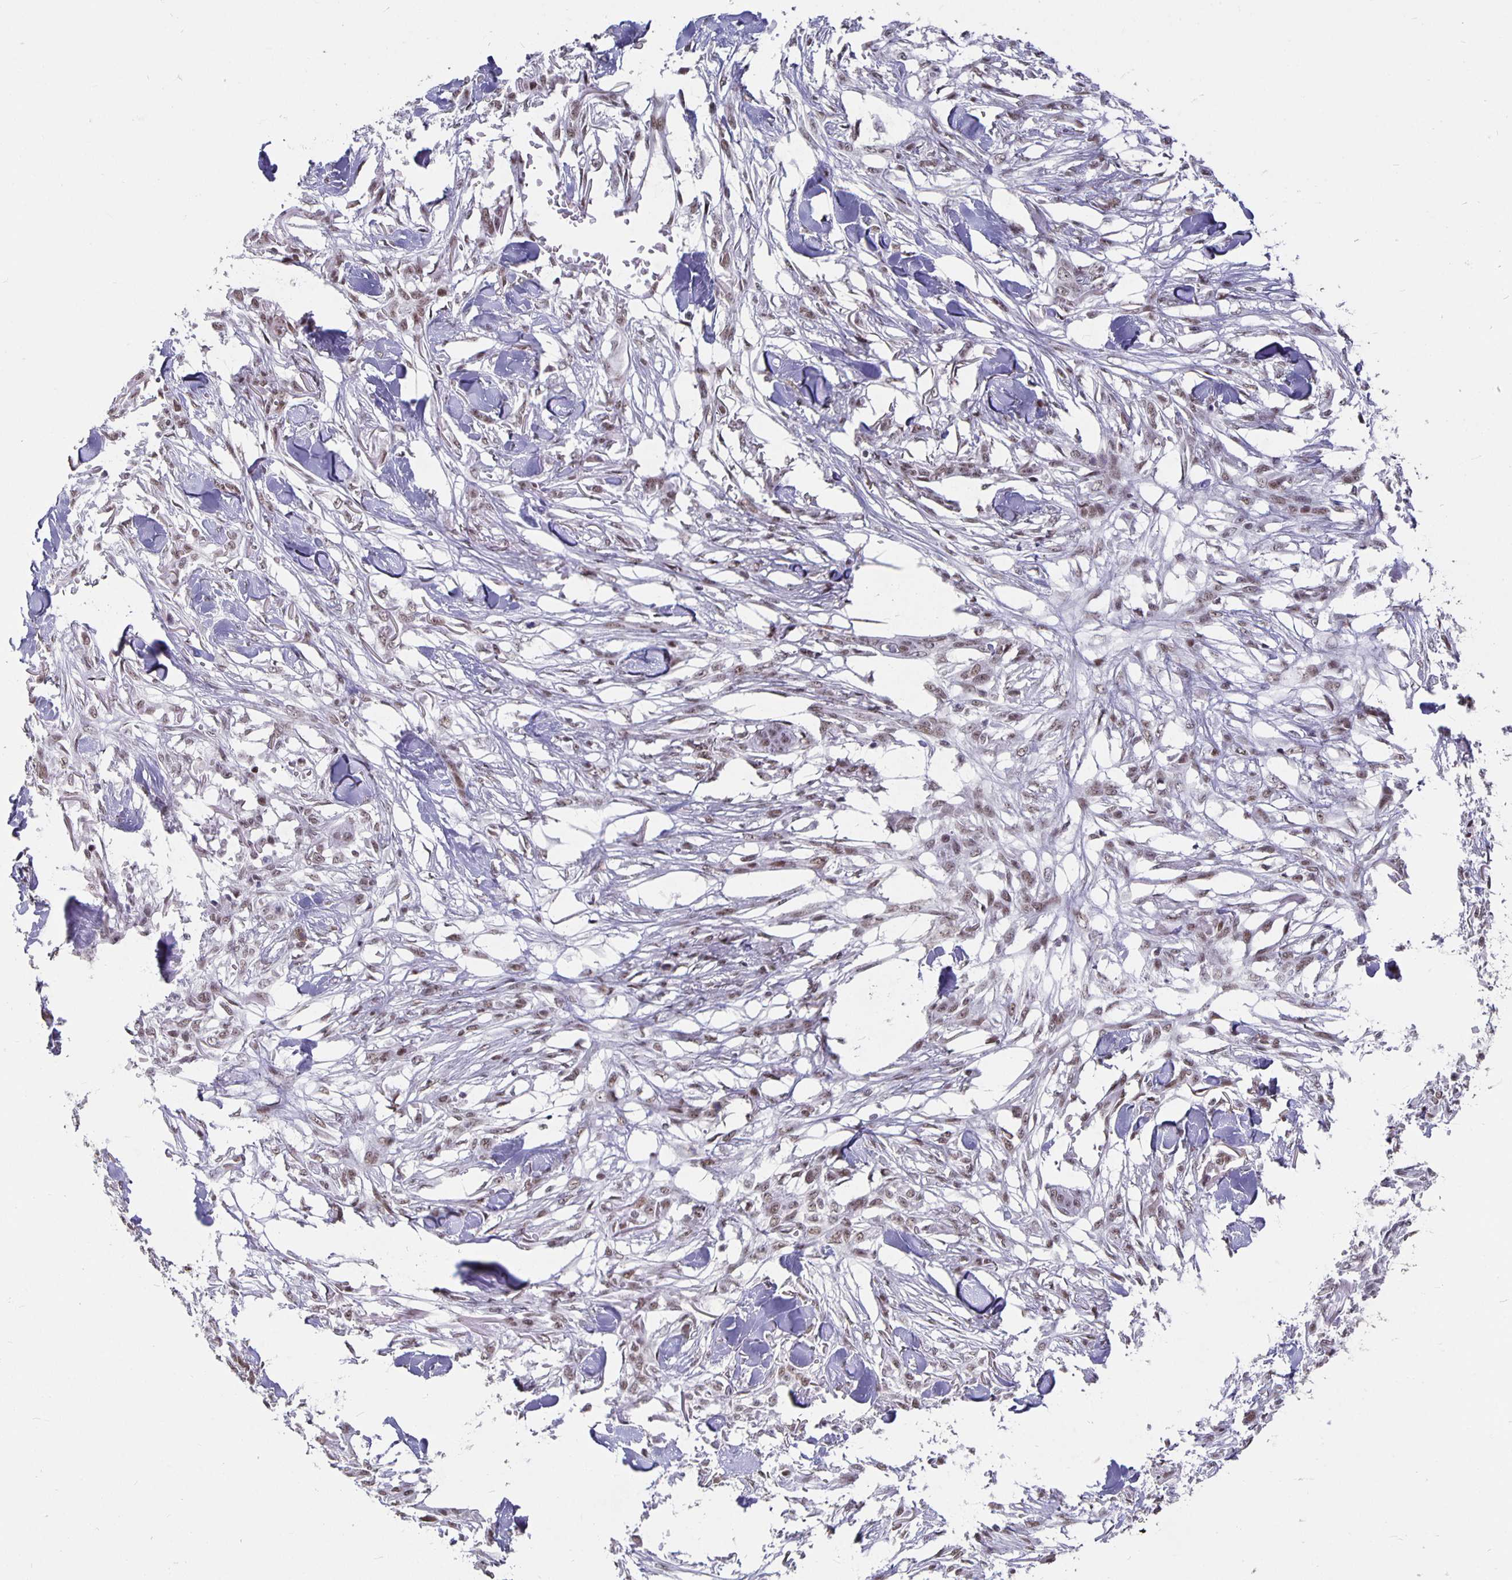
{"staining": {"intensity": "weak", "quantity": ">75%", "location": "nuclear"}, "tissue": "skin cancer", "cell_type": "Tumor cells", "image_type": "cancer", "snomed": [{"axis": "morphology", "description": "Squamous cell carcinoma, NOS"}, {"axis": "topography", "description": "Skin"}], "caption": "Protein staining displays weak nuclear staining in approximately >75% of tumor cells in squamous cell carcinoma (skin). The staining was performed using DAB, with brown indicating positive protein expression. Nuclei are stained blue with hematoxylin.", "gene": "PBX2", "patient": {"sex": "female", "age": 59}}